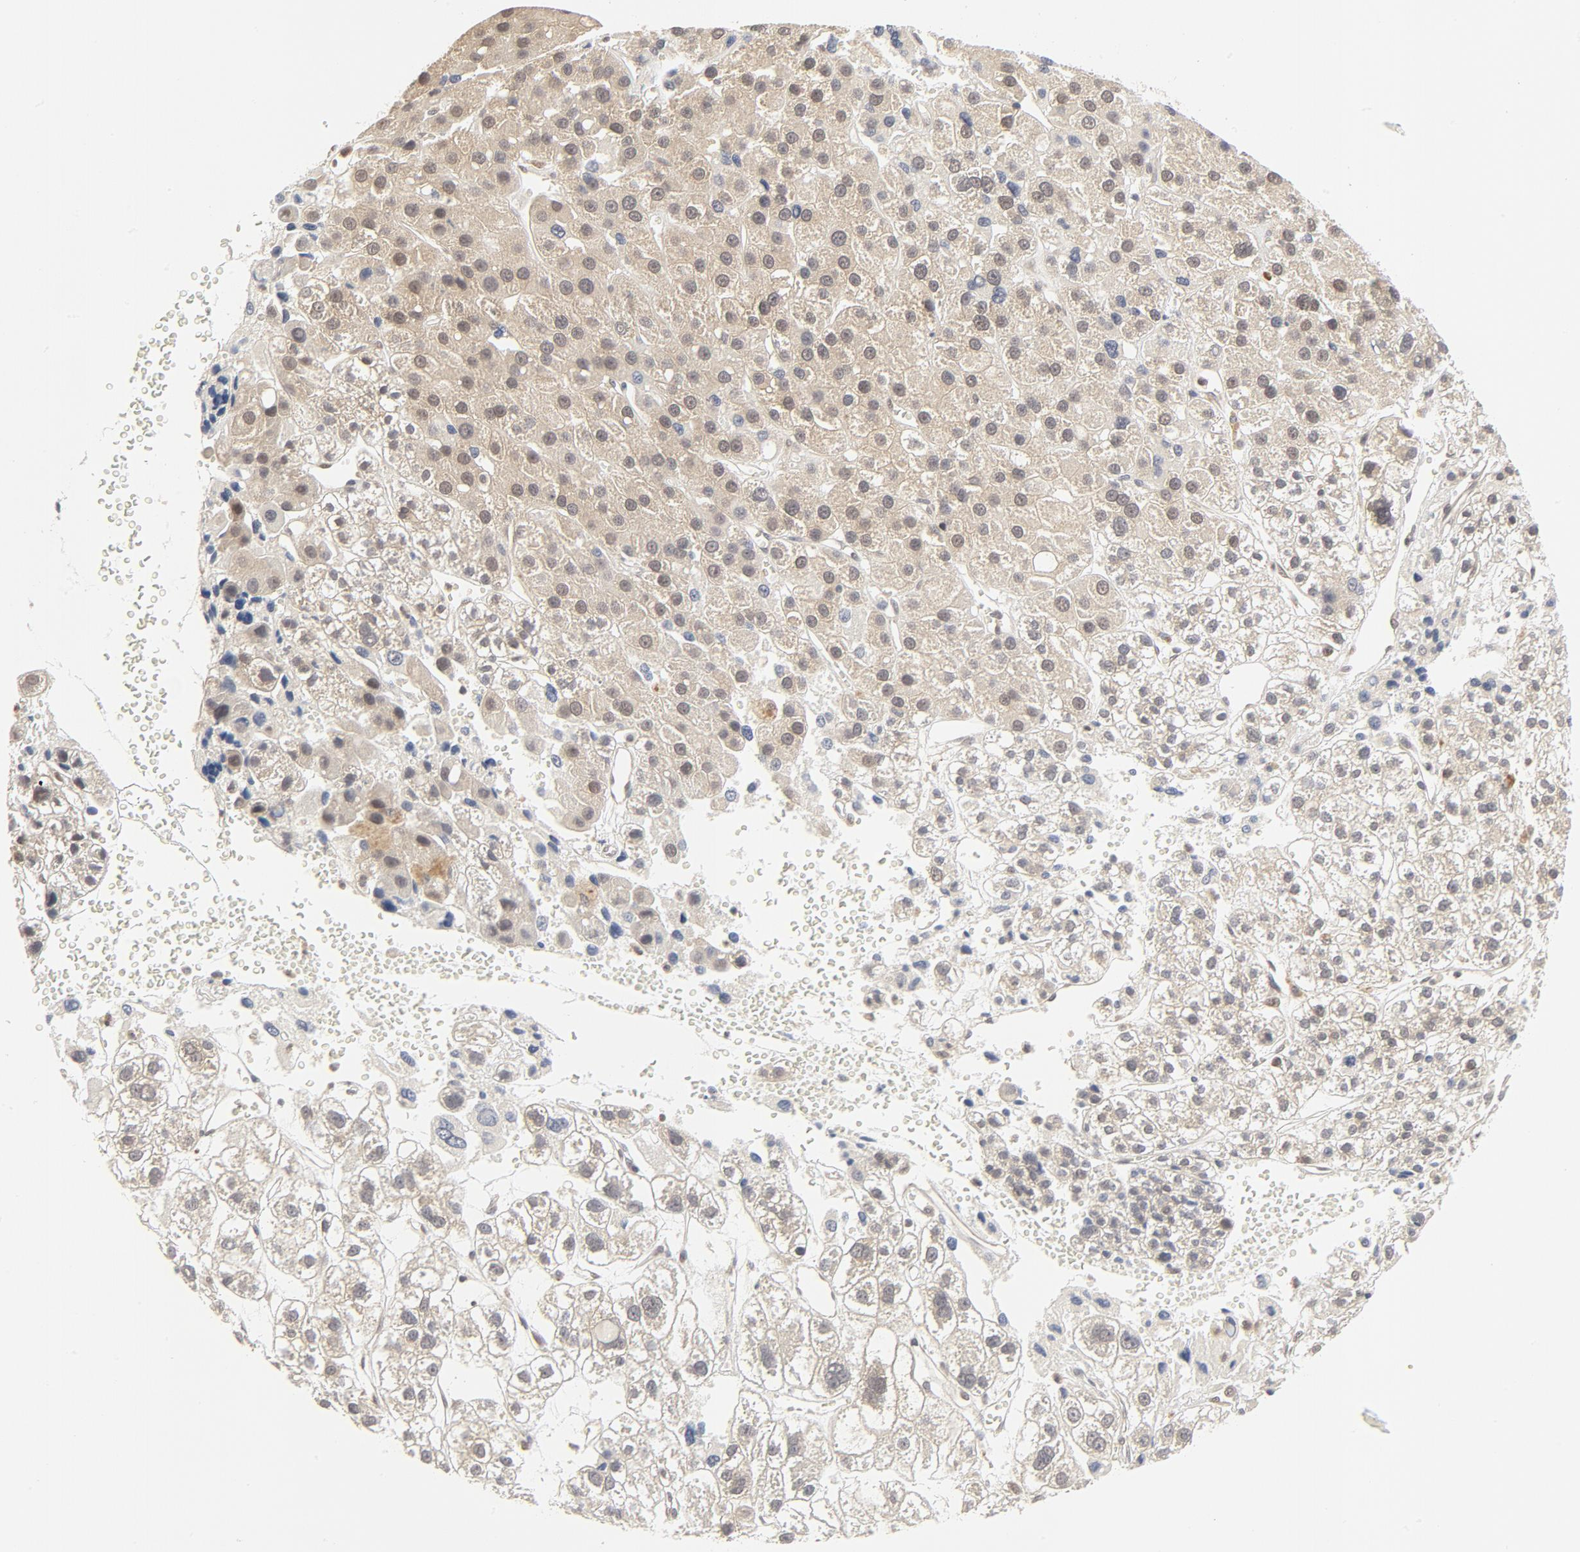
{"staining": {"intensity": "weak", "quantity": "25%-75%", "location": "cytoplasmic/membranous,nuclear"}, "tissue": "liver cancer", "cell_type": "Tumor cells", "image_type": "cancer", "snomed": [{"axis": "morphology", "description": "Carcinoma, Hepatocellular, NOS"}, {"axis": "topography", "description": "Liver"}], "caption": "DAB immunohistochemical staining of human liver cancer reveals weak cytoplasmic/membranous and nuclear protein expression in approximately 25%-75% of tumor cells.", "gene": "NEDD8", "patient": {"sex": "female", "age": 85}}